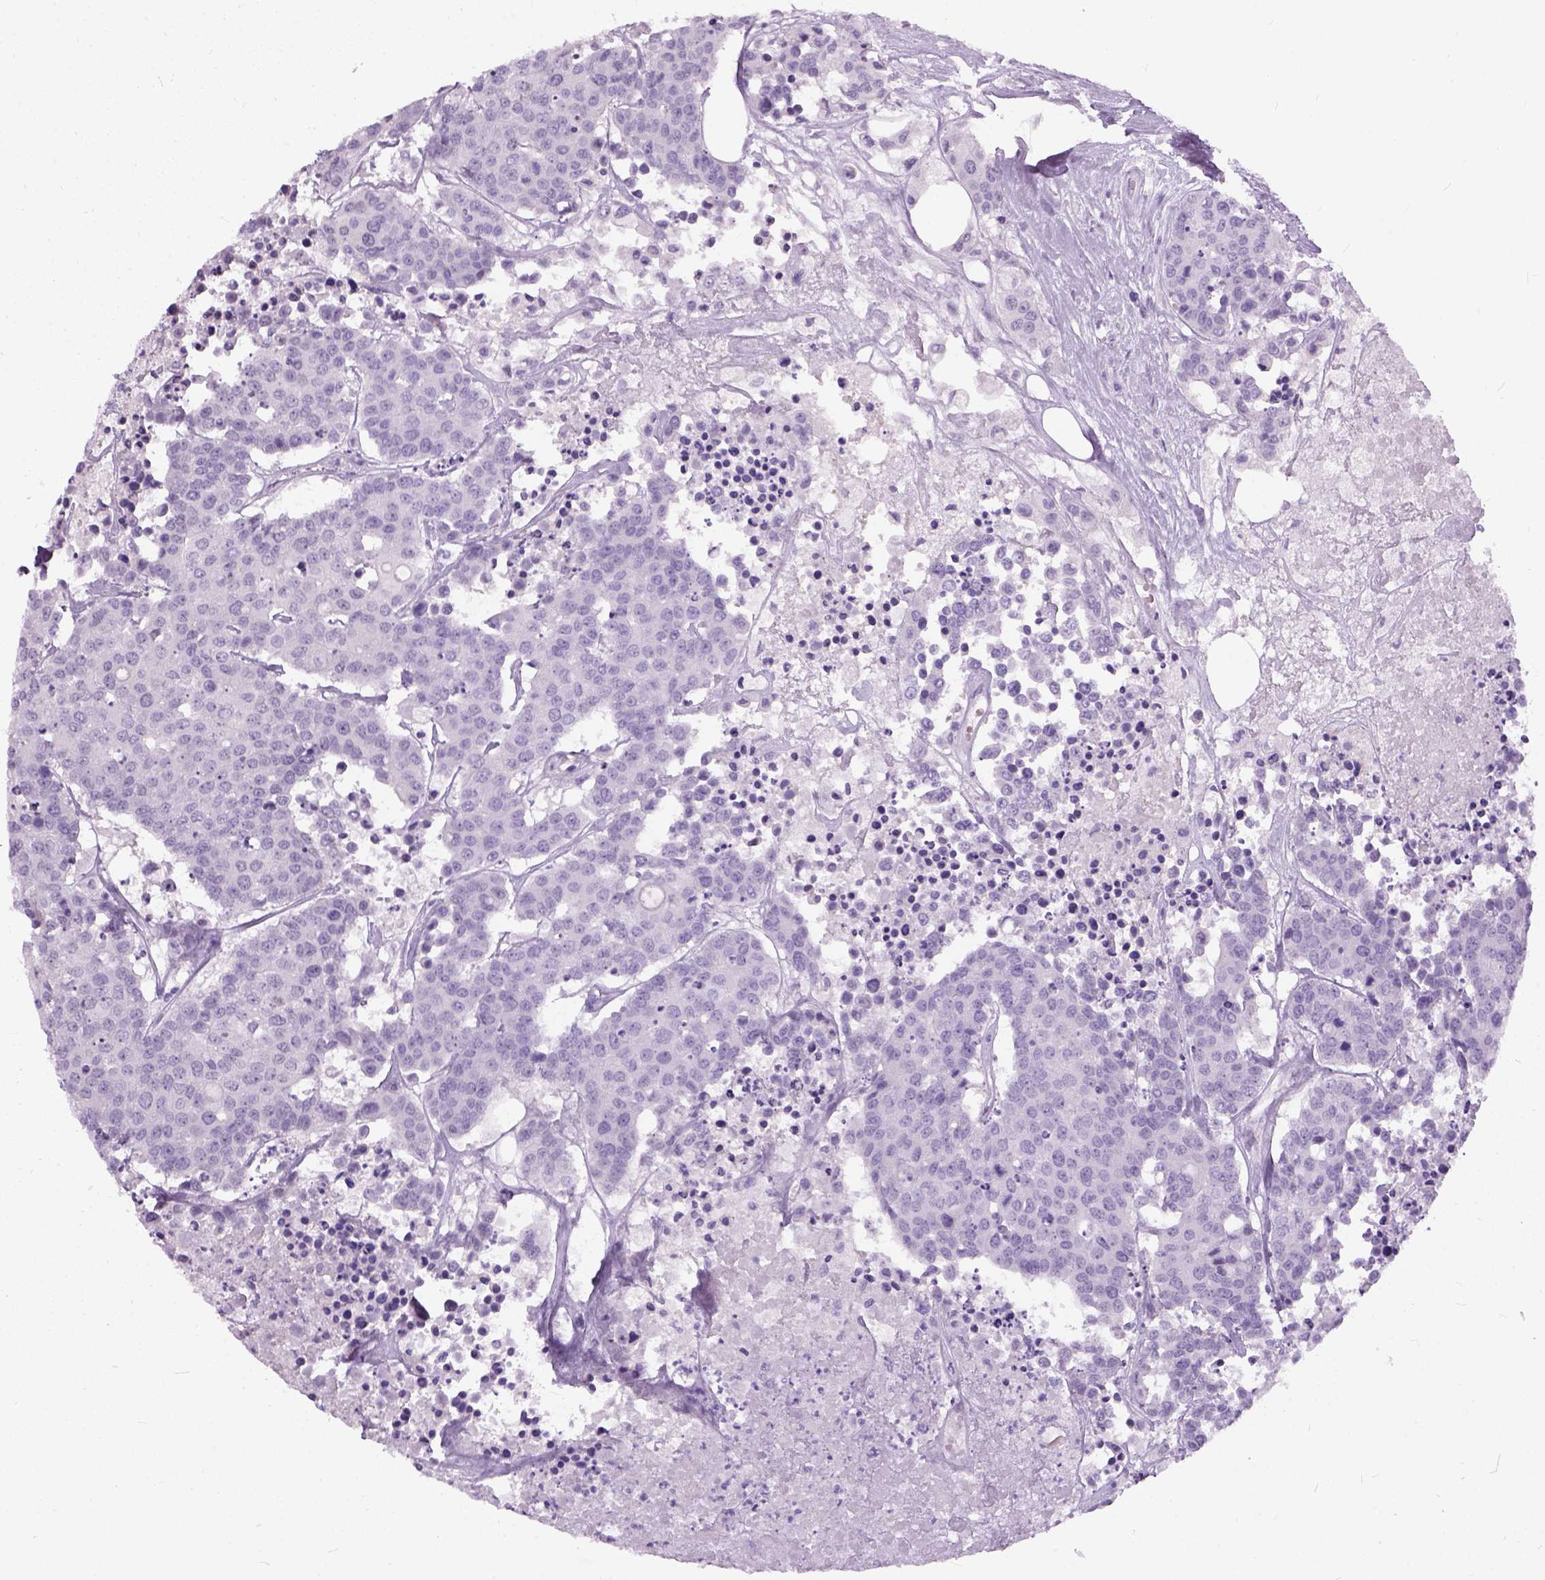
{"staining": {"intensity": "negative", "quantity": "none", "location": "none"}, "tissue": "carcinoid", "cell_type": "Tumor cells", "image_type": "cancer", "snomed": [{"axis": "morphology", "description": "Carcinoid, malignant, NOS"}, {"axis": "topography", "description": "Colon"}], "caption": "High power microscopy image of an IHC photomicrograph of carcinoid (malignant), revealing no significant expression in tumor cells. (Stains: DAB (3,3'-diaminobenzidine) immunohistochemistry (IHC) with hematoxylin counter stain, Microscopy: brightfield microscopy at high magnification).", "gene": "AXDND1", "patient": {"sex": "male", "age": 81}}